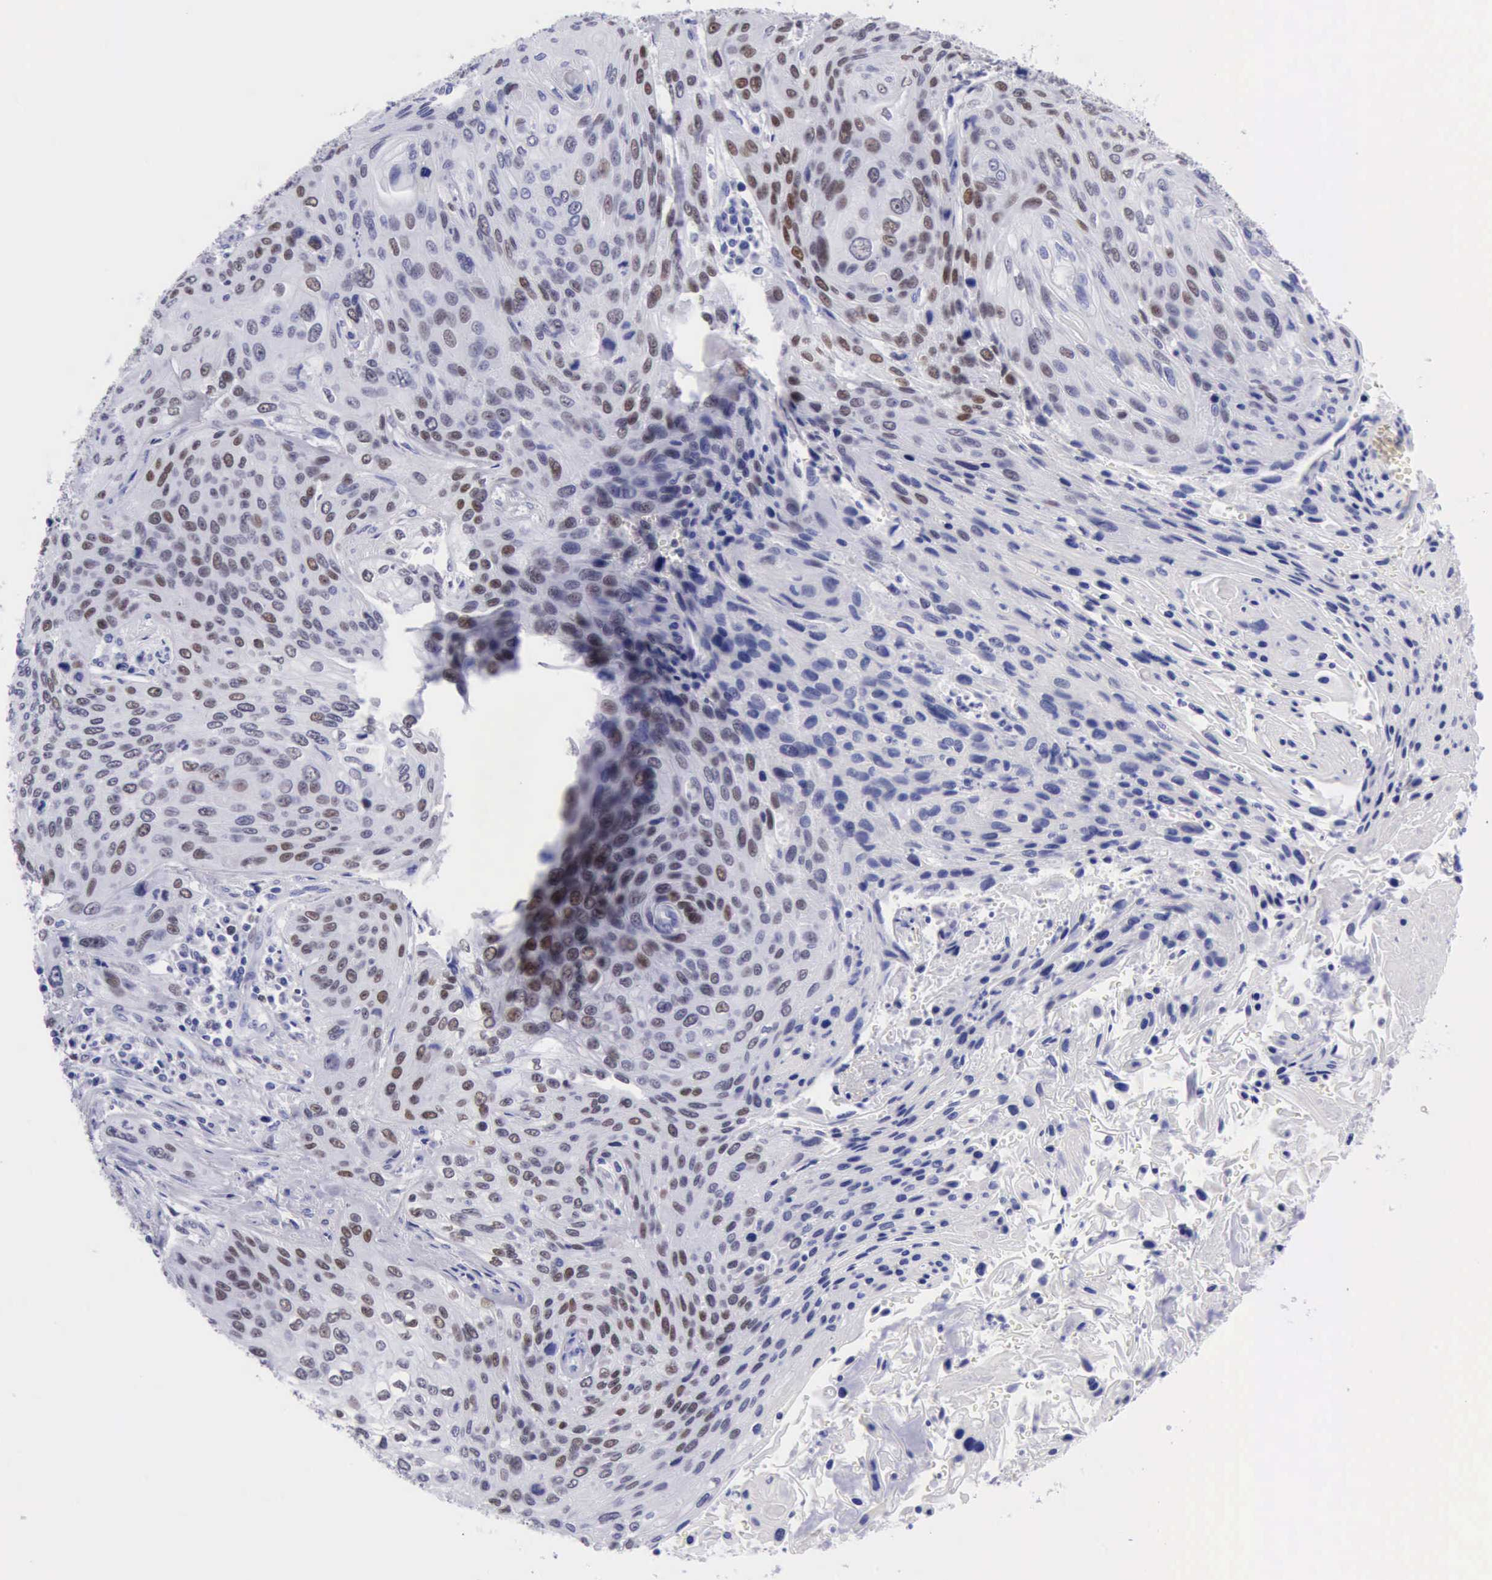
{"staining": {"intensity": "strong", "quantity": "25%-75%", "location": "nuclear"}, "tissue": "cervical cancer", "cell_type": "Tumor cells", "image_type": "cancer", "snomed": [{"axis": "morphology", "description": "Squamous cell carcinoma, NOS"}, {"axis": "topography", "description": "Cervix"}], "caption": "Immunohistochemistry (IHC) of human squamous cell carcinoma (cervical) displays high levels of strong nuclear expression in approximately 25%-75% of tumor cells.", "gene": "MCM2", "patient": {"sex": "female", "age": 32}}